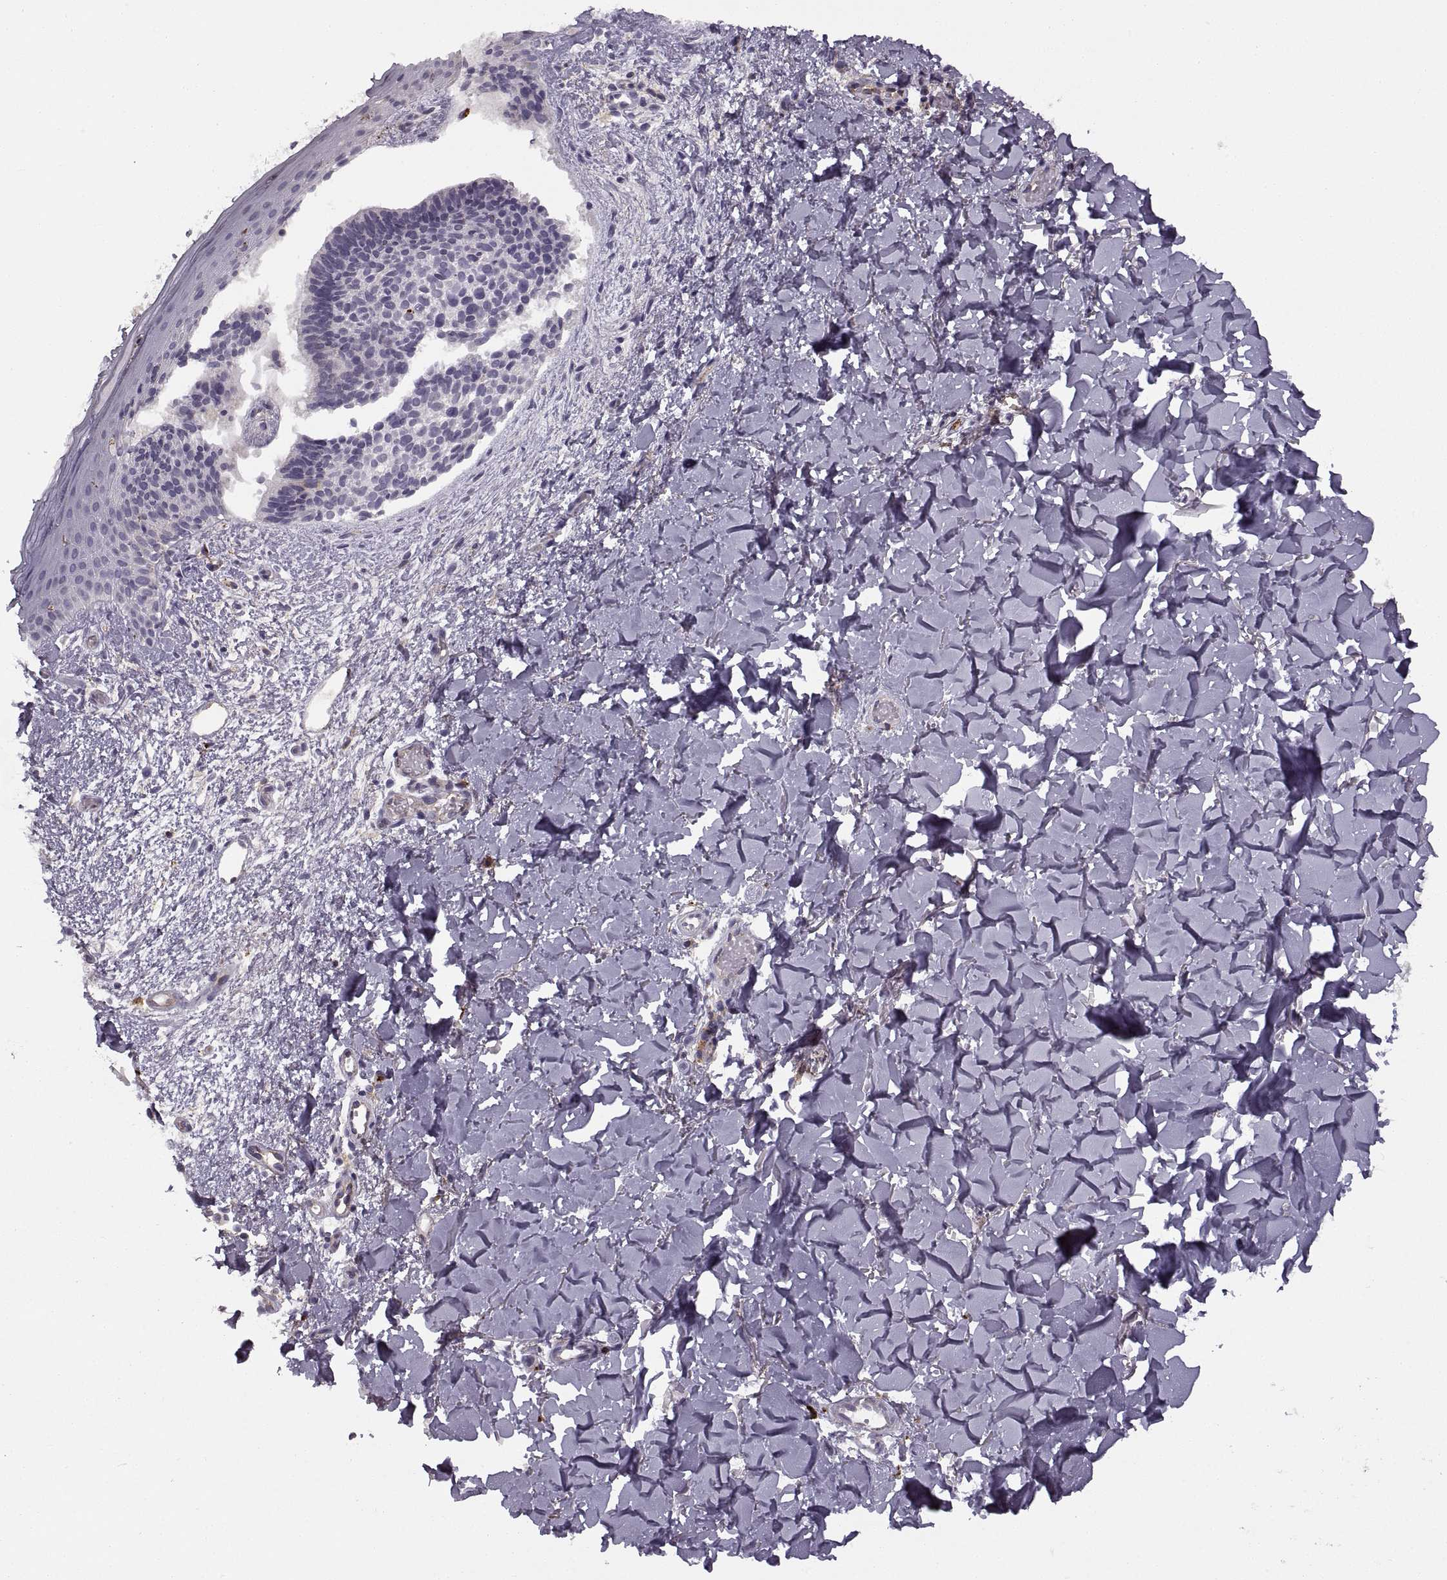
{"staining": {"intensity": "negative", "quantity": "none", "location": "none"}, "tissue": "skin cancer", "cell_type": "Tumor cells", "image_type": "cancer", "snomed": [{"axis": "morphology", "description": "Basal cell carcinoma"}, {"axis": "topography", "description": "Skin"}], "caption": "High magnification brightfield microscopy of skin basal cell carcinoma stained with DAB (brown) and counterstained with hematoxylin (blue): tumor cells show no significant expression.", "gene": "RALB", "patient": {"sex": "male", "age": 51}}